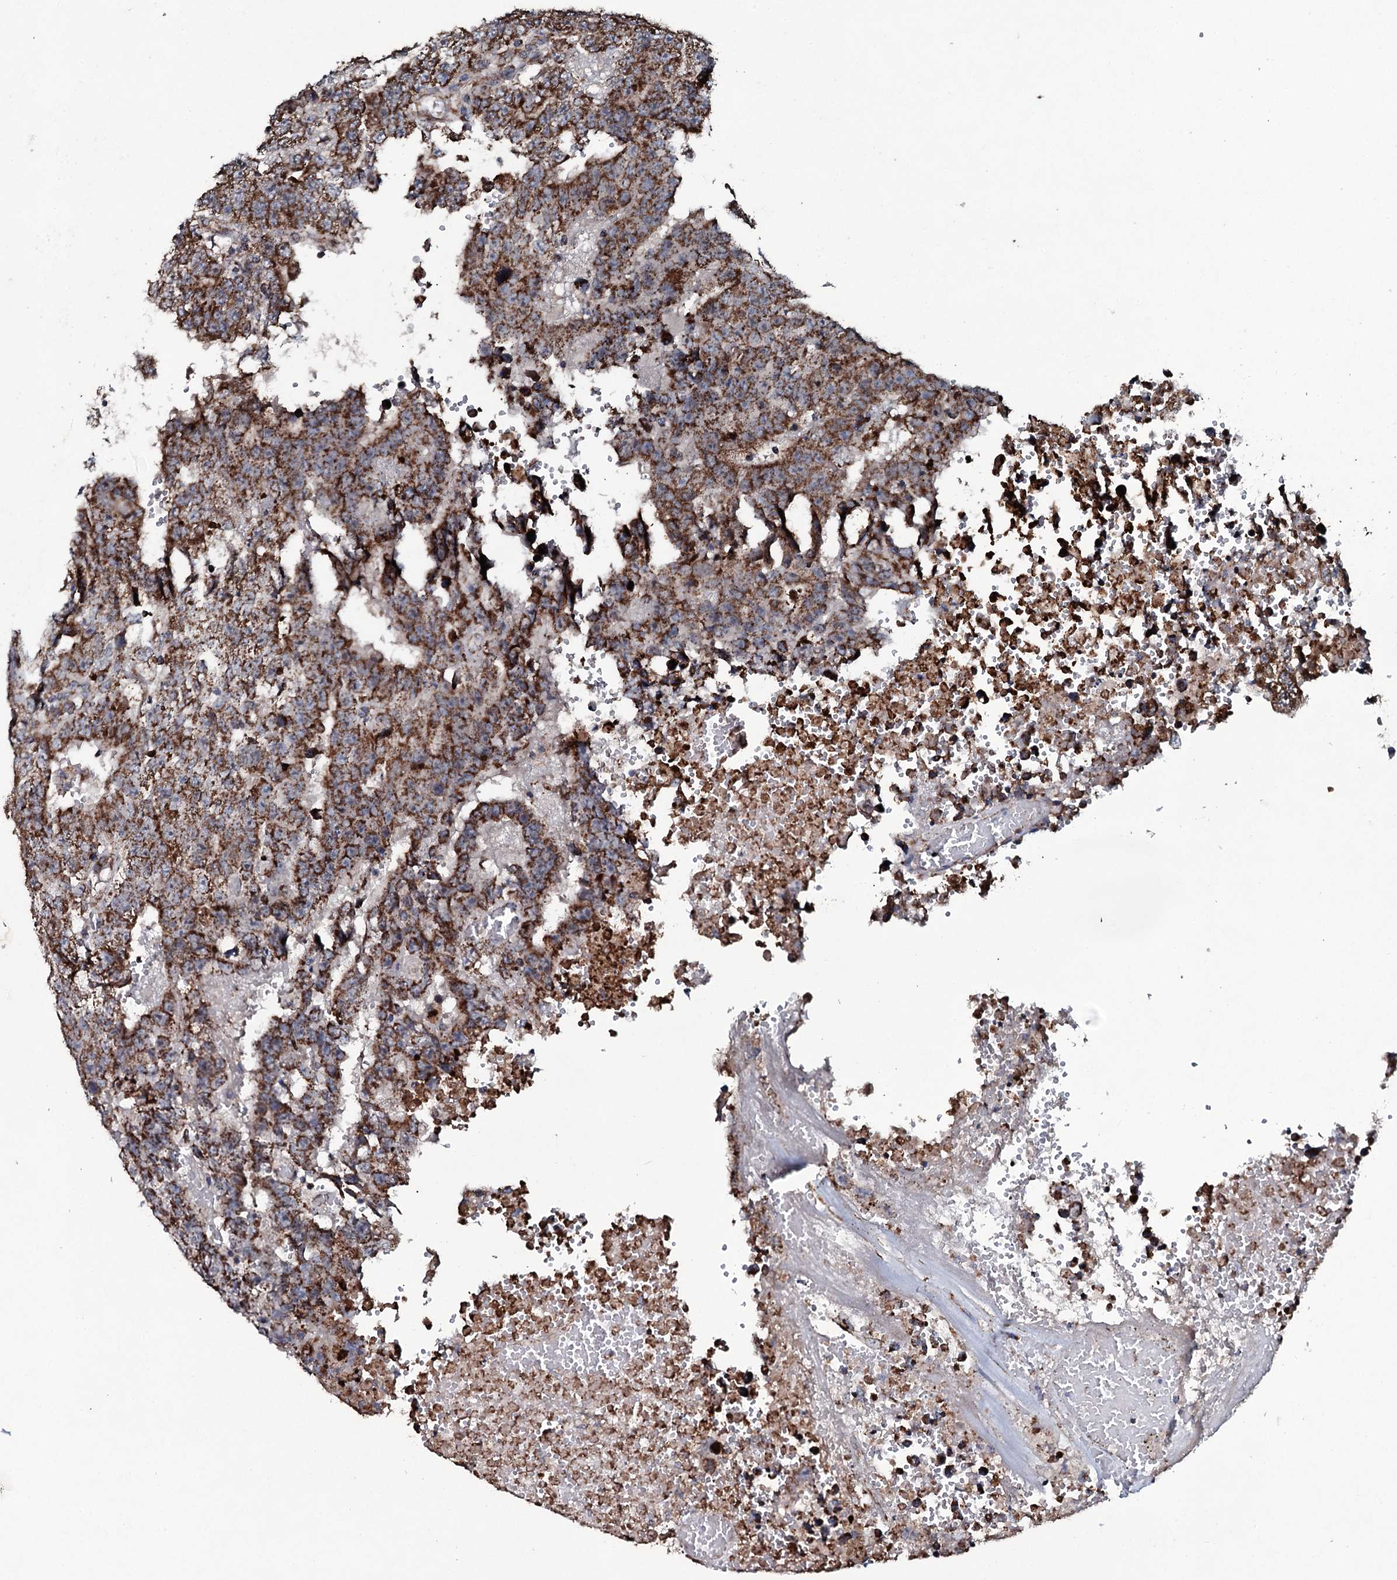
{"staining": {"intensity": "strong", "quantity": ">75%", "location": "cytoplasmic/membranous"}, "tissue": "testis cancer", "cell_type": "Tumor cells", "image_type": "cancer", "snomed": [{"axis": "morphology", "description": "Carcinoma, Embryonal, NOS"}, {"axis": "topography", "description": "Testis"}], "caption": "There is high levels of strong cytoplasmic/membranous expression in tumor cells of testis cancer, as demonstrated by immunohistochemical staining (brown color).", "gene": "DYNC2I2", "patient": {"sex": "male", "age": 25}}